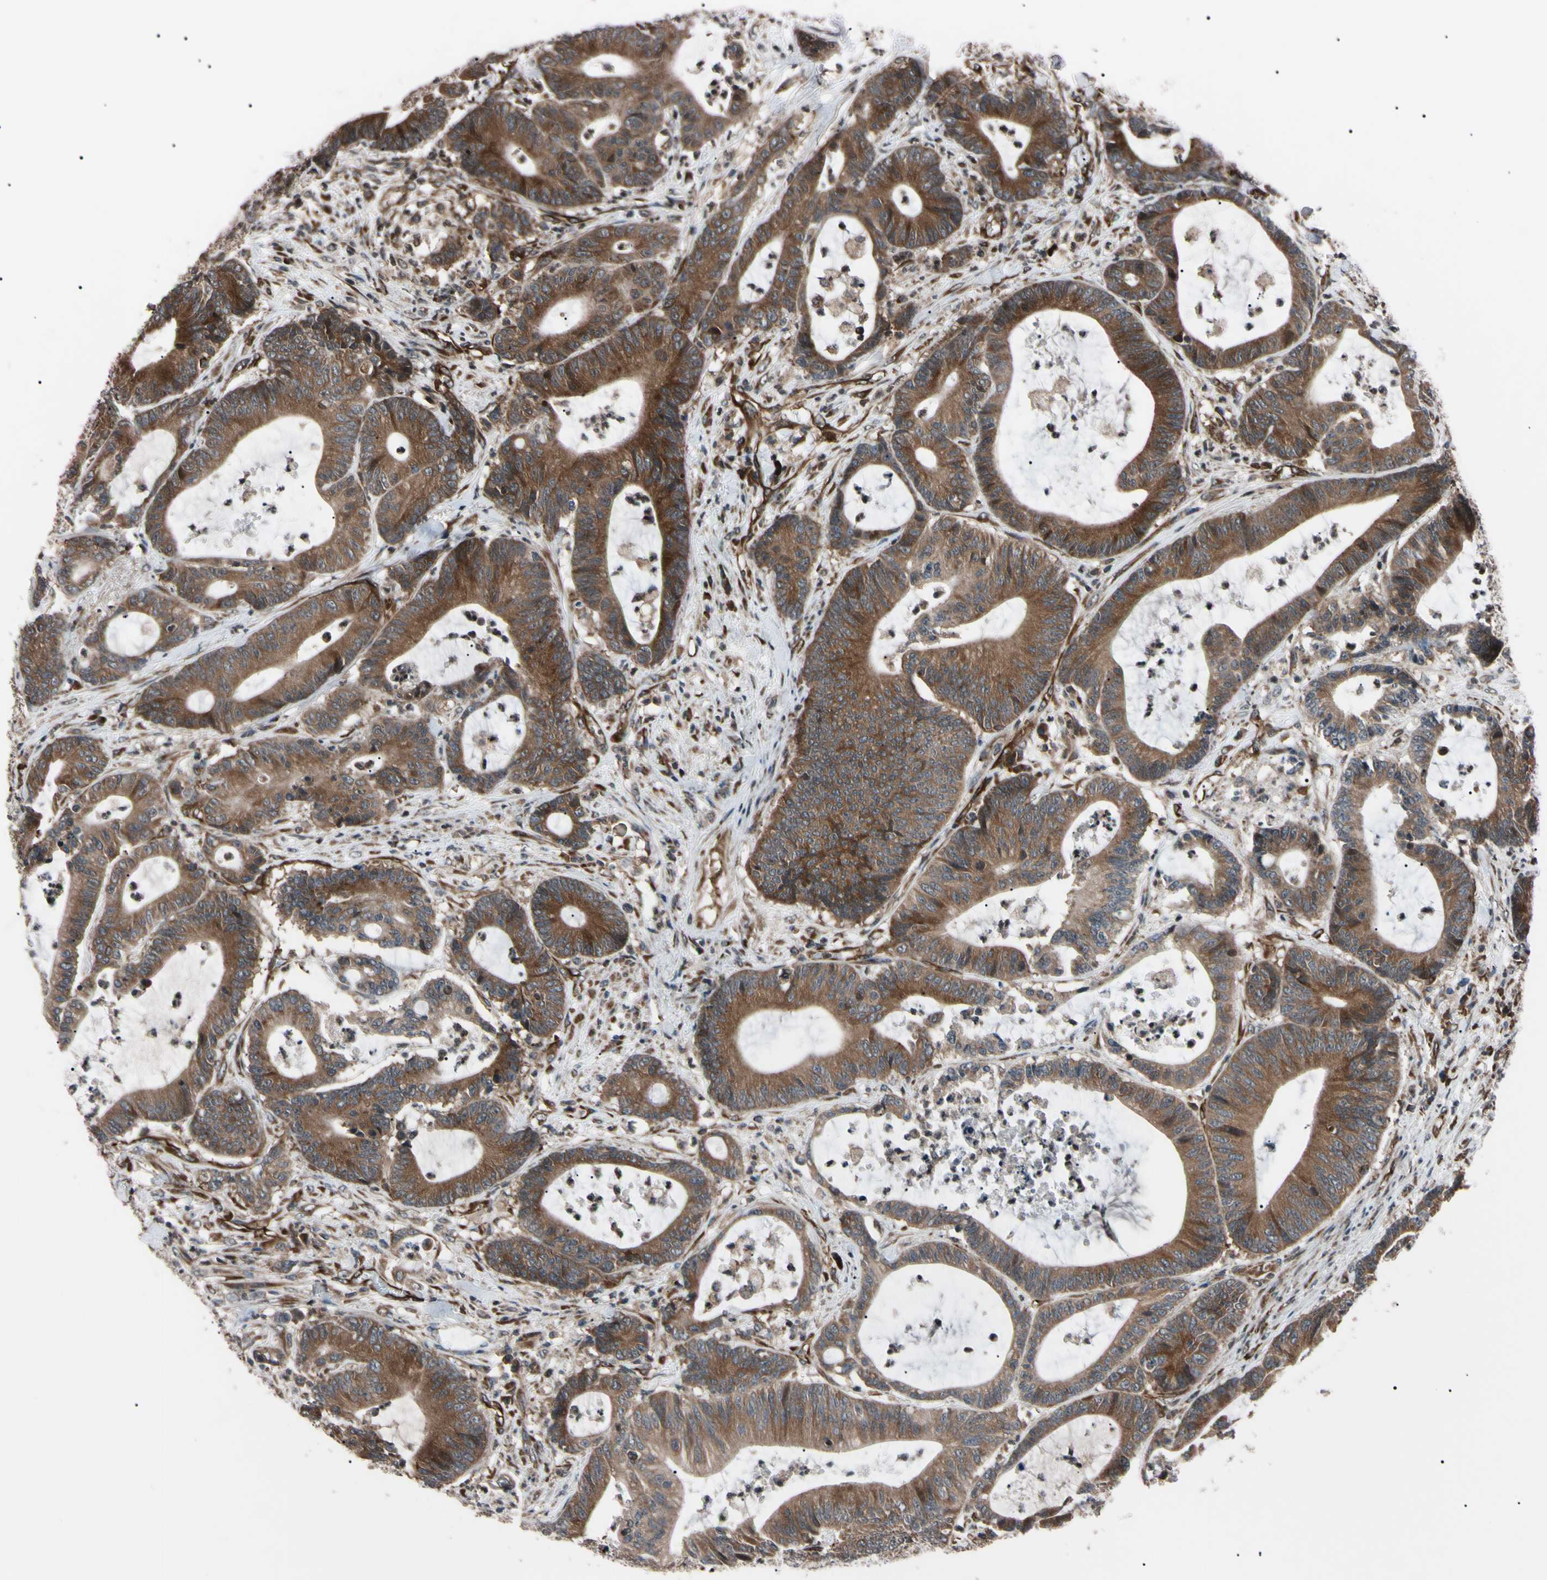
{"staining": {"intensity": "strong", "quantity": ">75%", "location": "cytoplasmic/membranous"}, "tissue": "colorectal cancer", "cell_type": "Tumor cells", "image_type": "cancer", "snomed": [{"axis": "morphology", "description": "Adenocarcinoma, NOS"}, {"axis": "topography", "description": "Colon"}], "caption": "The histopathology image demonstrates a brown stain indicating the presence of a protein in the cytoplasmic/membranous of tumor cells in colorectal adenocarcinoma.", "gene": "GUCY1B1", "patient": {"sex": "female", "age": 84}}